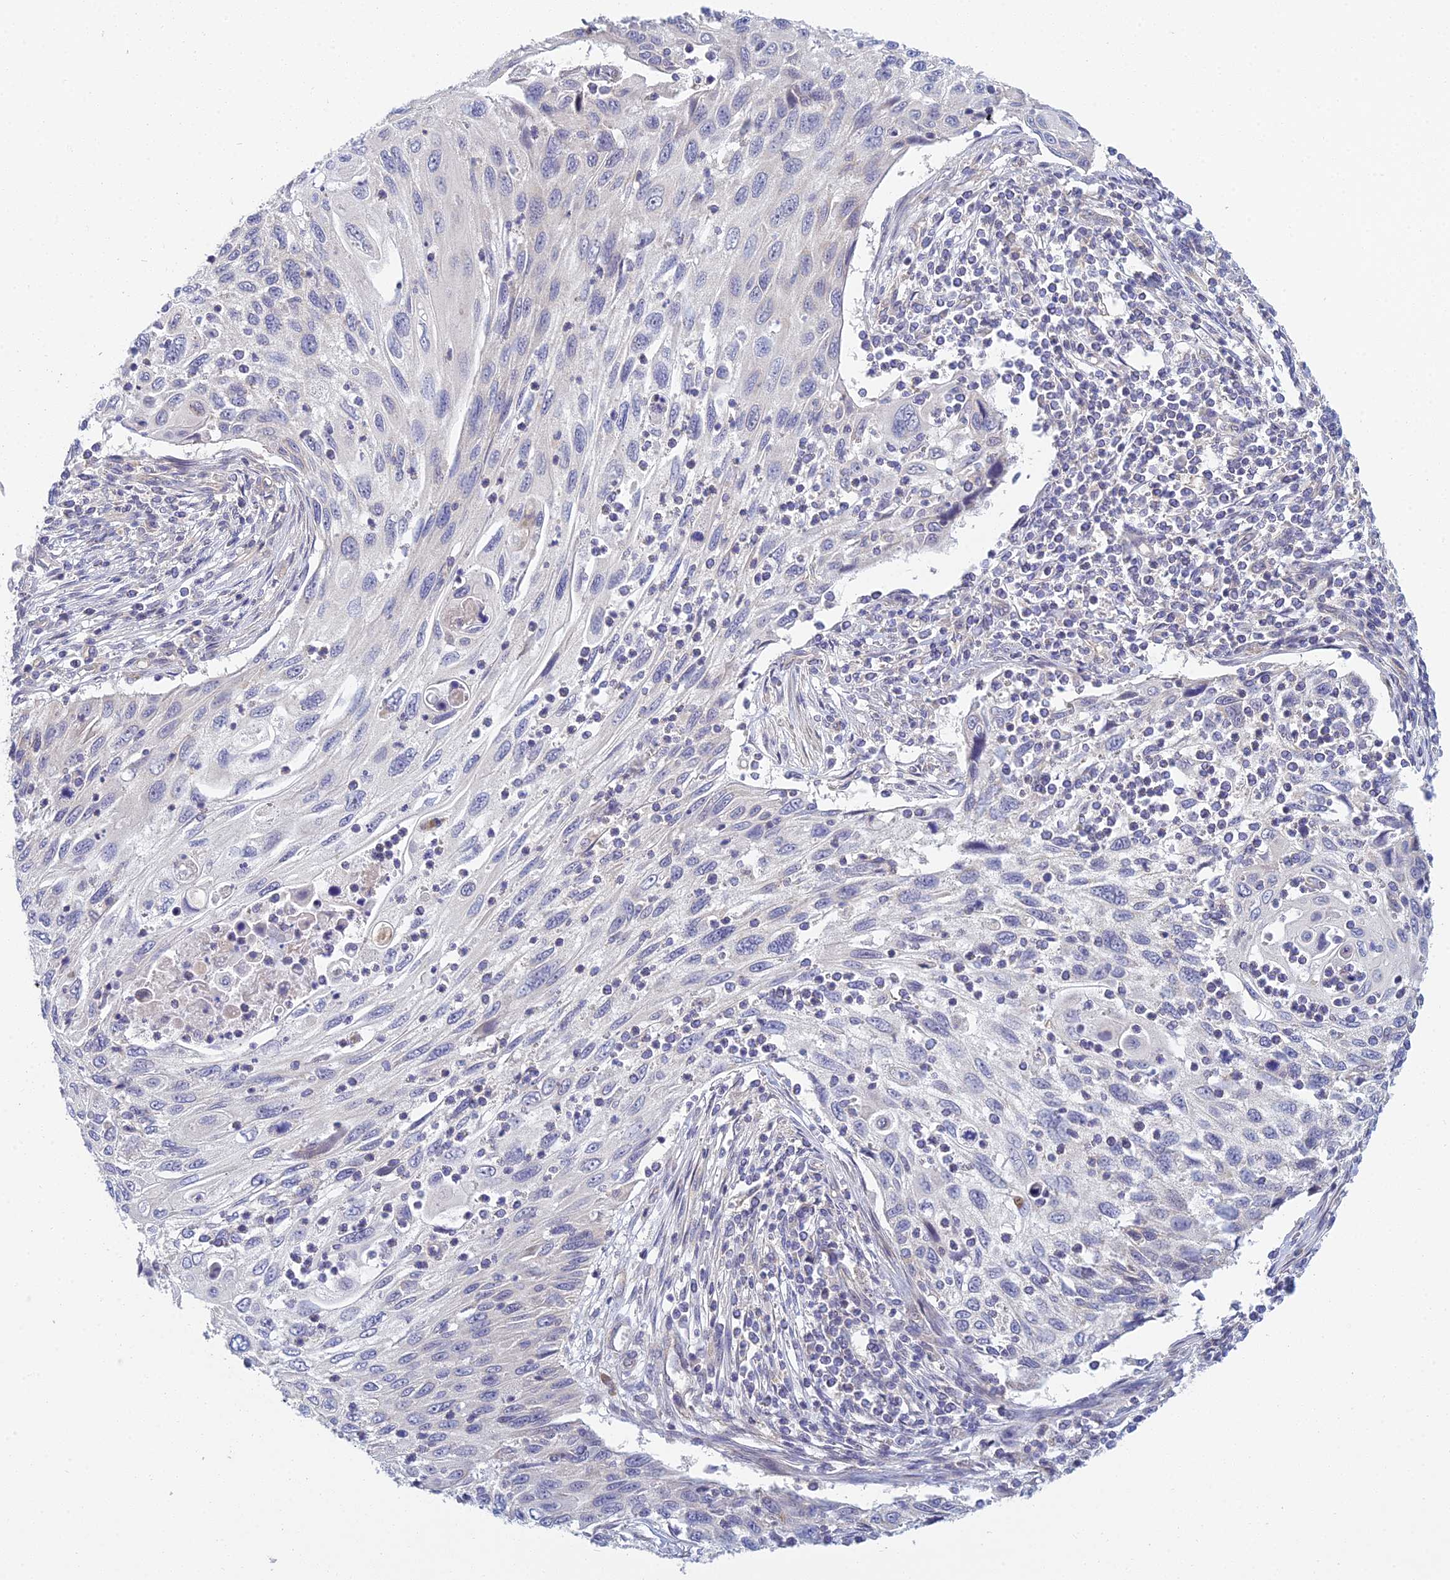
{"staining": {"intensity": "negative", "quantity": "none", "location": "none"}, "tissue": "cervical cancer", "cell_type": "Tumor cells", "image_type": "cancer", "snomed": [{"axis": "morphology", "description": "Squamous cell carcinoma, NOS"}, {"axis": "topography", "description": "Cervix"}], "caption": "DAB (3,3'-diaminobenzidine) immunohistochemical staining of cervical squamous cell carcinoma displays no significant expression in tumor cells.", "gene": "METTL26", "patient": {"sex": "female", "age": 70}}